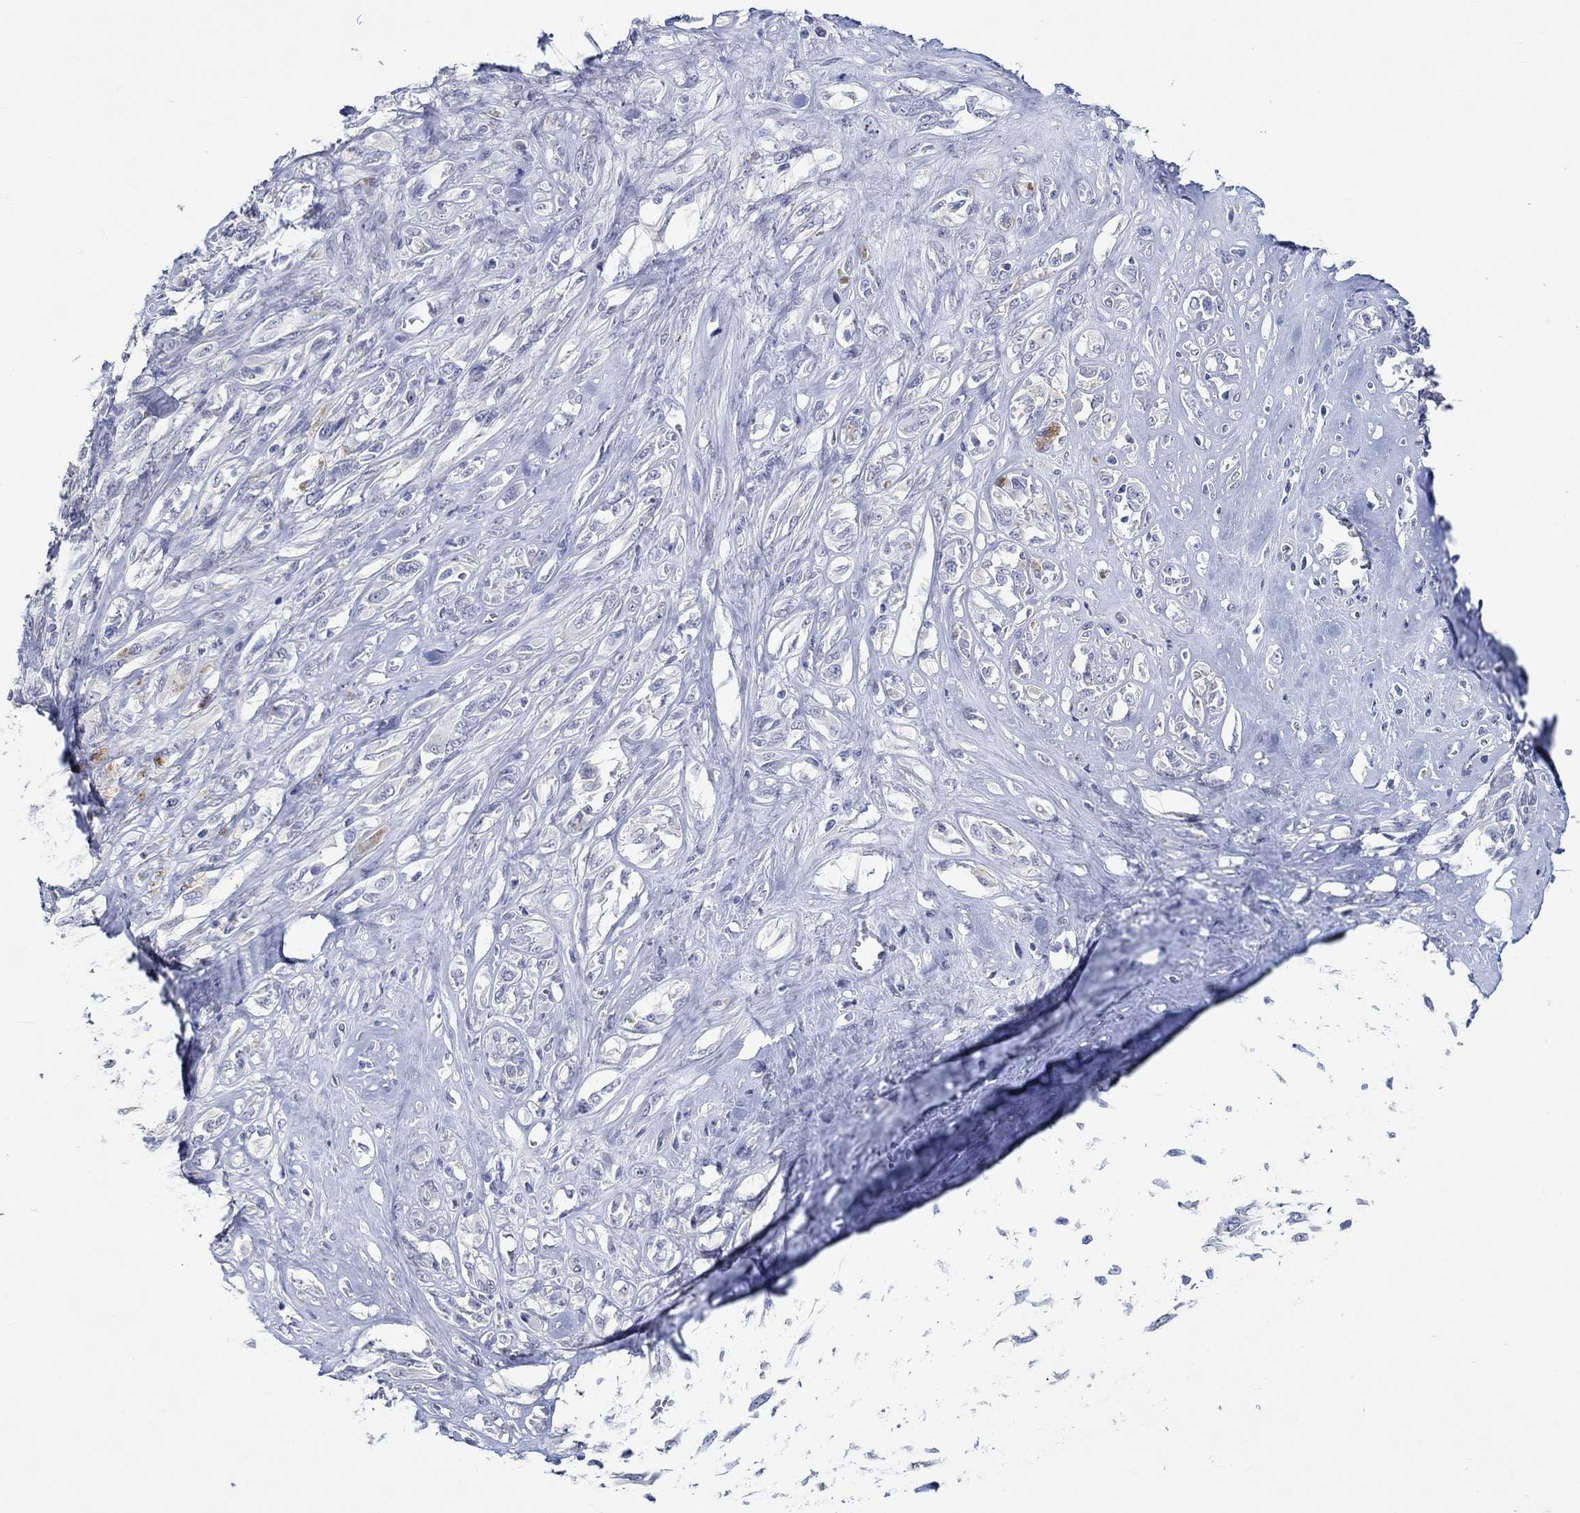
{"staining": {"intensity": "negative", "quantity": "none", "location": "none"}, "tissue": "melanoma", "cell_type": "Tumor cells", "image_type": "cancer", "snomed": [{"axis": "morphology", "description": "Malignant melanoma, NOS"}, {"axis": "topography", "description": "Skin"}], "caption": "IHC photomicrograph of melanoma stained for a protein (brown), which demonstrates no positivity in tumor cells.", "gene": "C4orf47", "patient": {"sex": "female", "age": 91}}